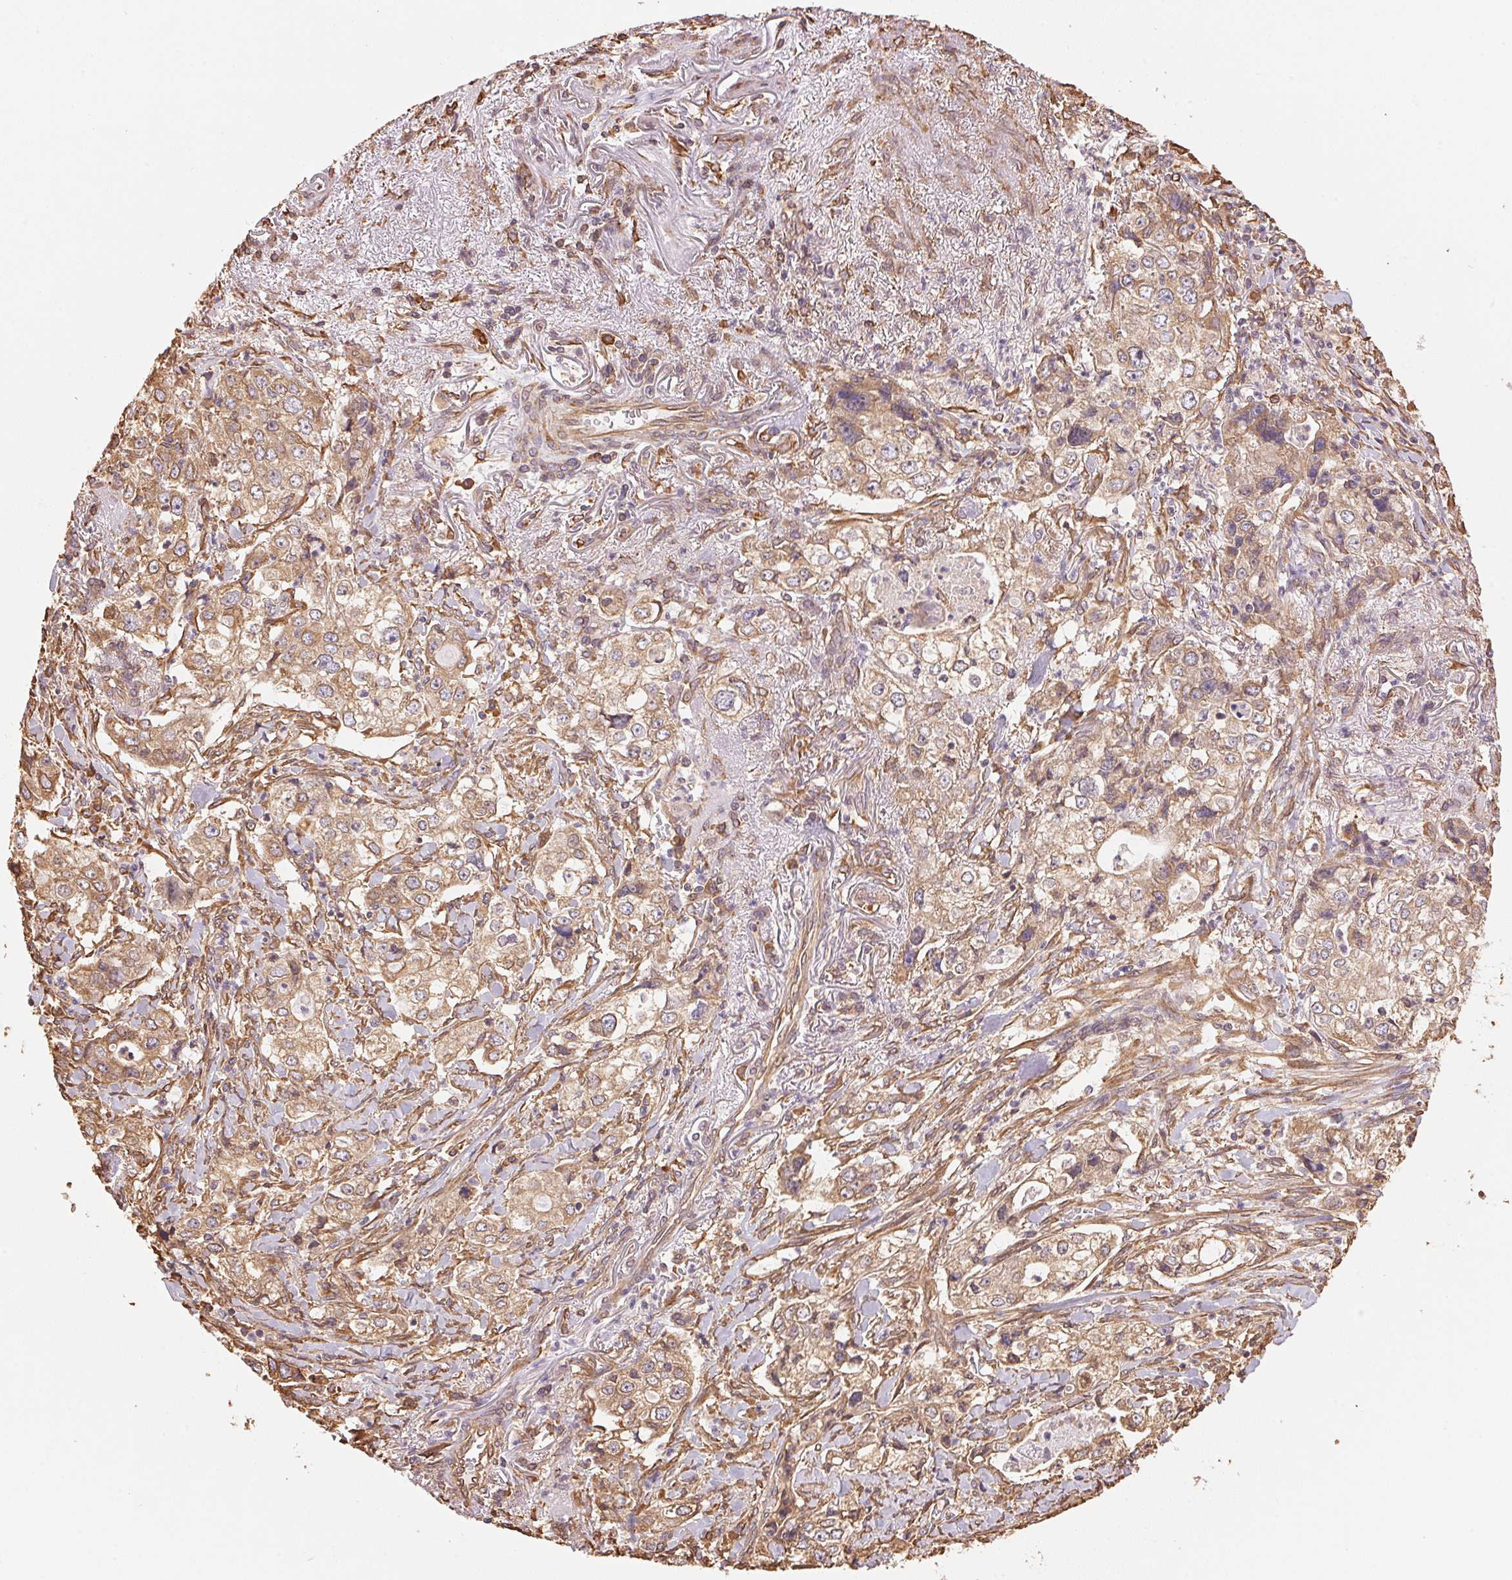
{"staining": {"intensity": "moderate", "quantity": ">75%", "location": "cytoplasmic/membranous"}, "tissue": "stomach cancer", "cell_type": "Tumor cells", "image_type": "cancer", "snomed": [{"axis": "morphology", "description": "Adenocarcinoma, NOS"}, {"axis": "topography", "description": "Stomach, upper"}], "caption": "Moderate cytoplasmic/membranous expression is seen in about >75% of tumor cells in stomach cancer.", "gene": "C6orf163", "patient": {"sex": "male", "age": 75}}